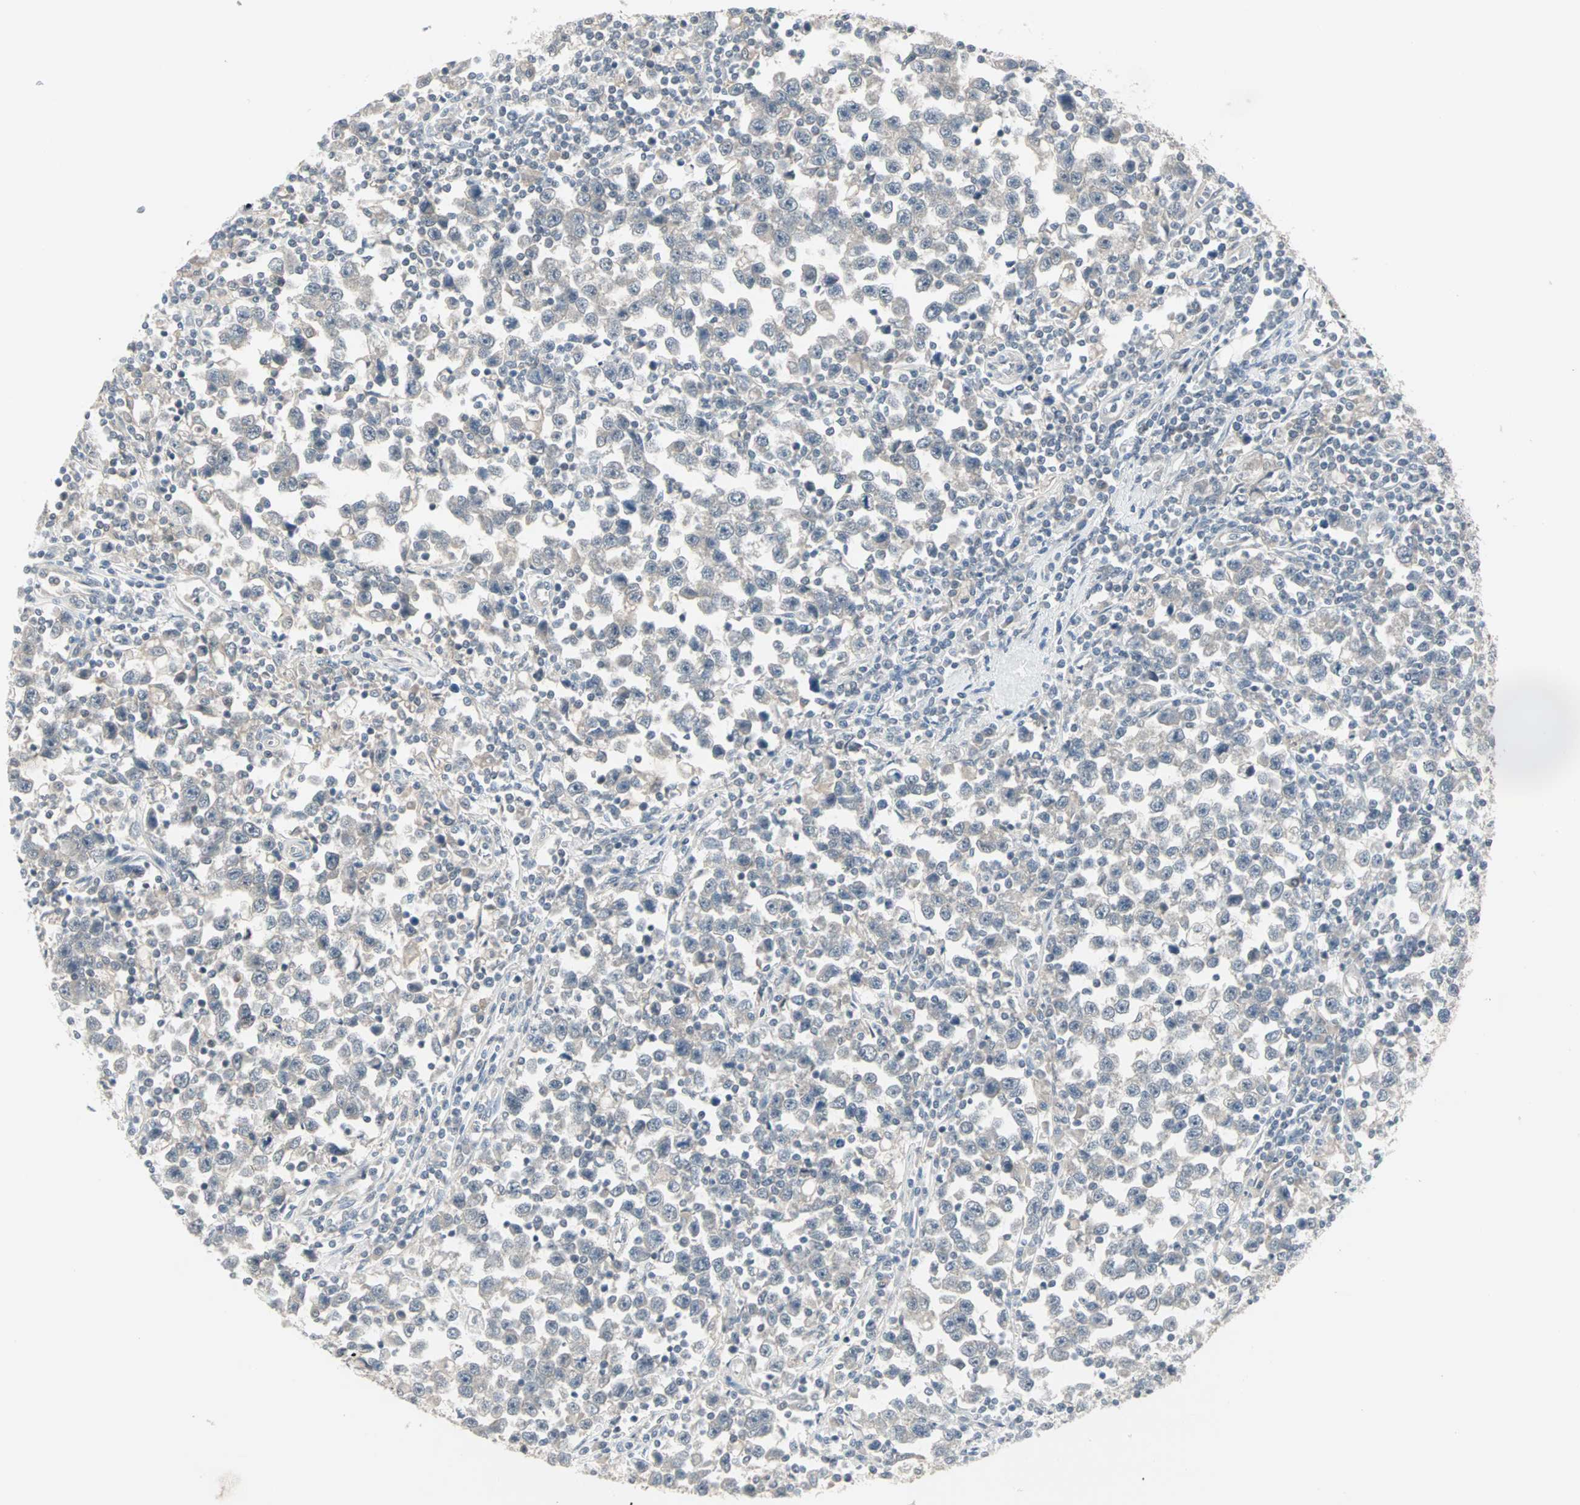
{"staining": {"intensity": "negative", "quantity": "none", "location": "none"}, "tissue": "testis cancer", "cell_type": "Tumor cells", "image_type": "cancer", "snomed": [{"axis": "morphology", "description": "Seminoma, NOS"}, {"axis": "topography", "description": "Testis"}], "caption": "Tumor cells are negative for brown protein staining in testis cancer (seminoma).", "gene": "PTPA", "patient": {"sex": "male", "age": 43}}